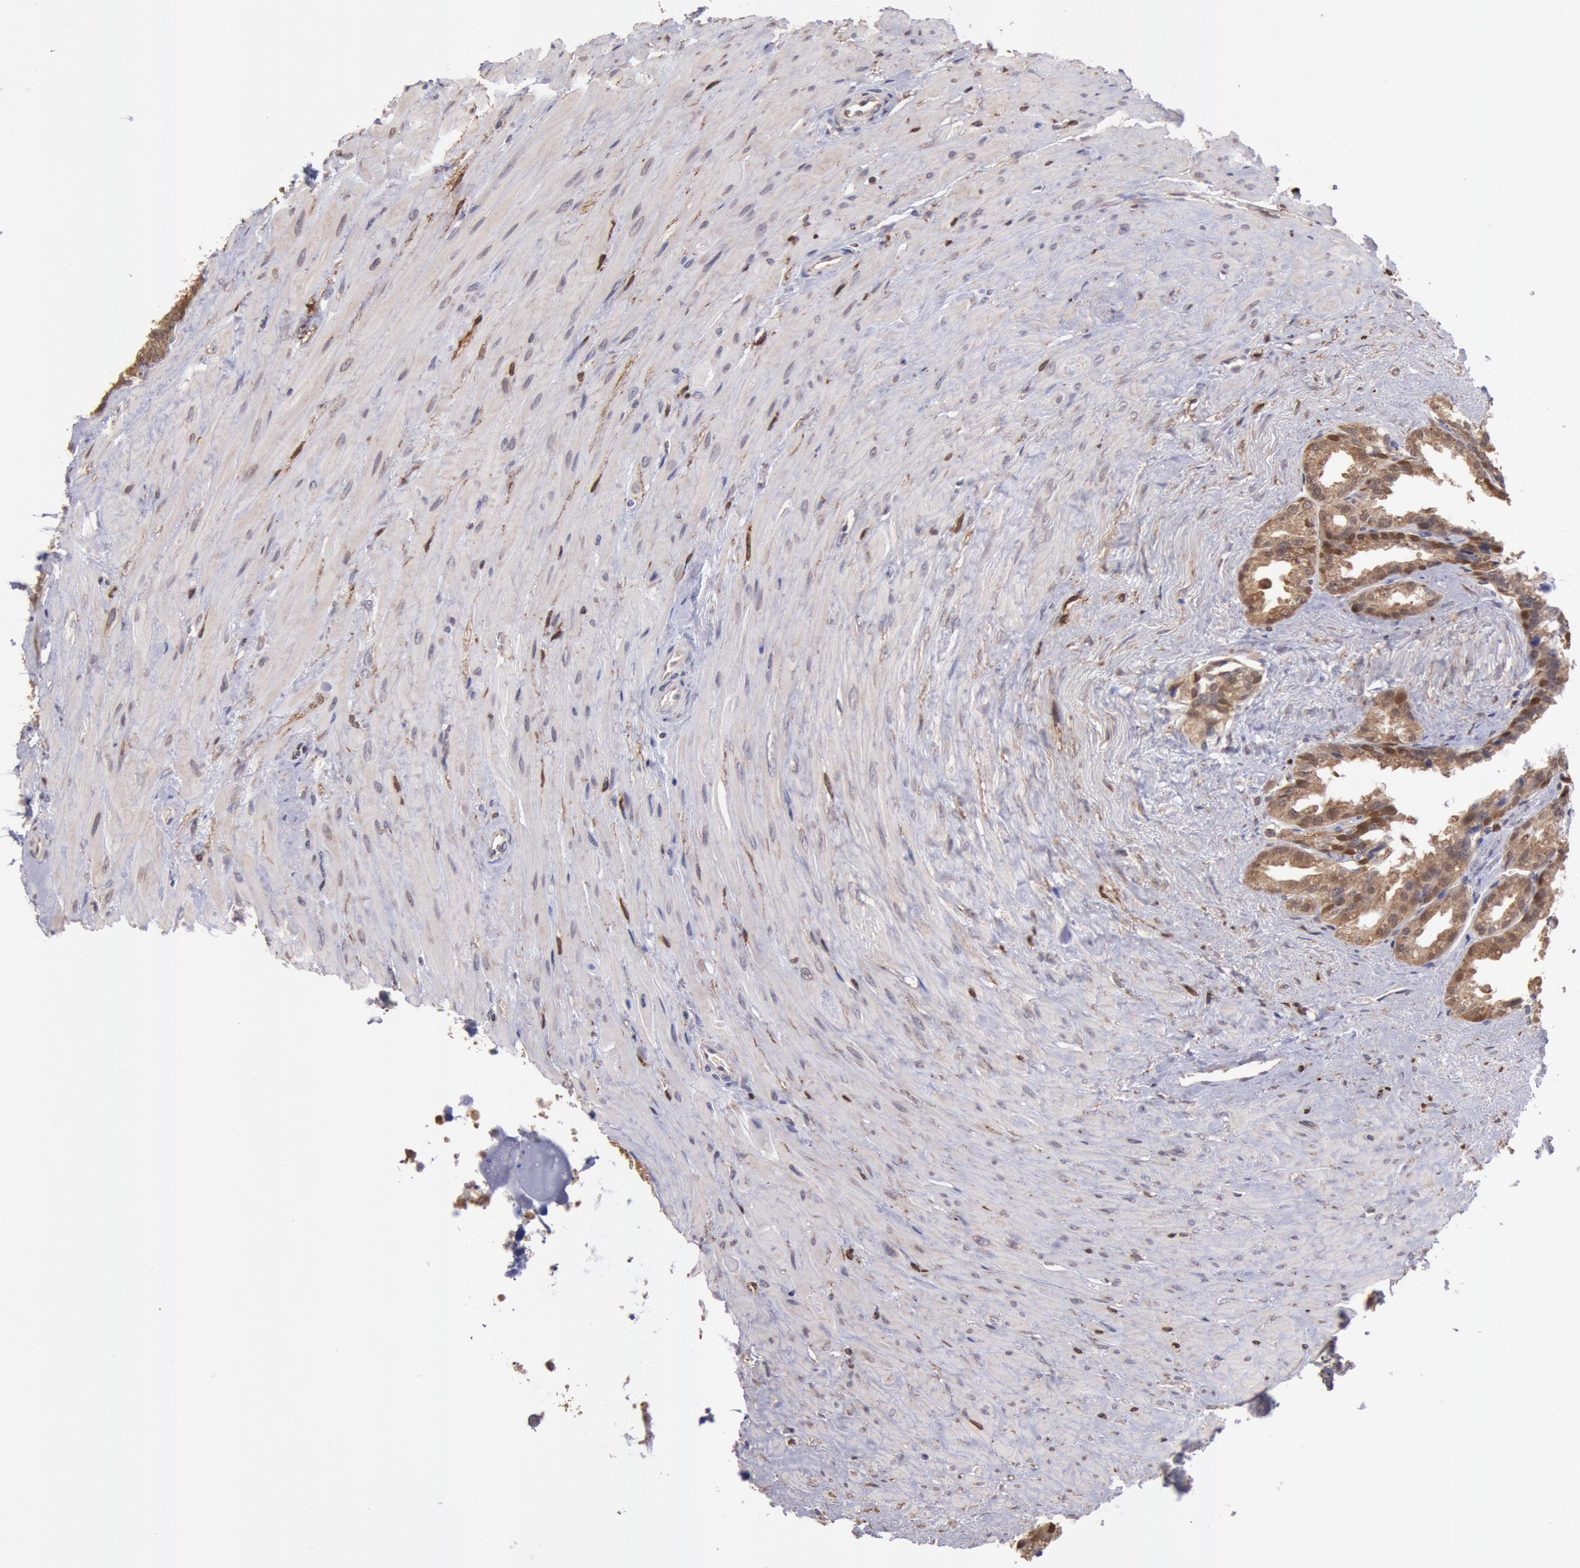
{"staining": {"intensity": "moderate", "quantity": ">75%", "location": "cytoplasmic/membranous,nuclear"}, "tissue": "seminal vesicle", "cell_type": "Glandular cells", "image_type": "normal", "snomed": [{"axis": "morphology", "description": "Normal tissue, NOS"}, {"axis": "topography", "description": "Prostate"}, {"axis": "topography", "description": "Seminal veicle"}], "caption": "A medium amount of moderate cytoplasmic/membranous,nuclear staining is present in approximately >75% of glandular cells in unremarkable seminal vesicle. The protein is shown in brown color, while the nuclei are stained blue.", "gene": "COMT", "patient": {"sex": "male", "age": 63}}